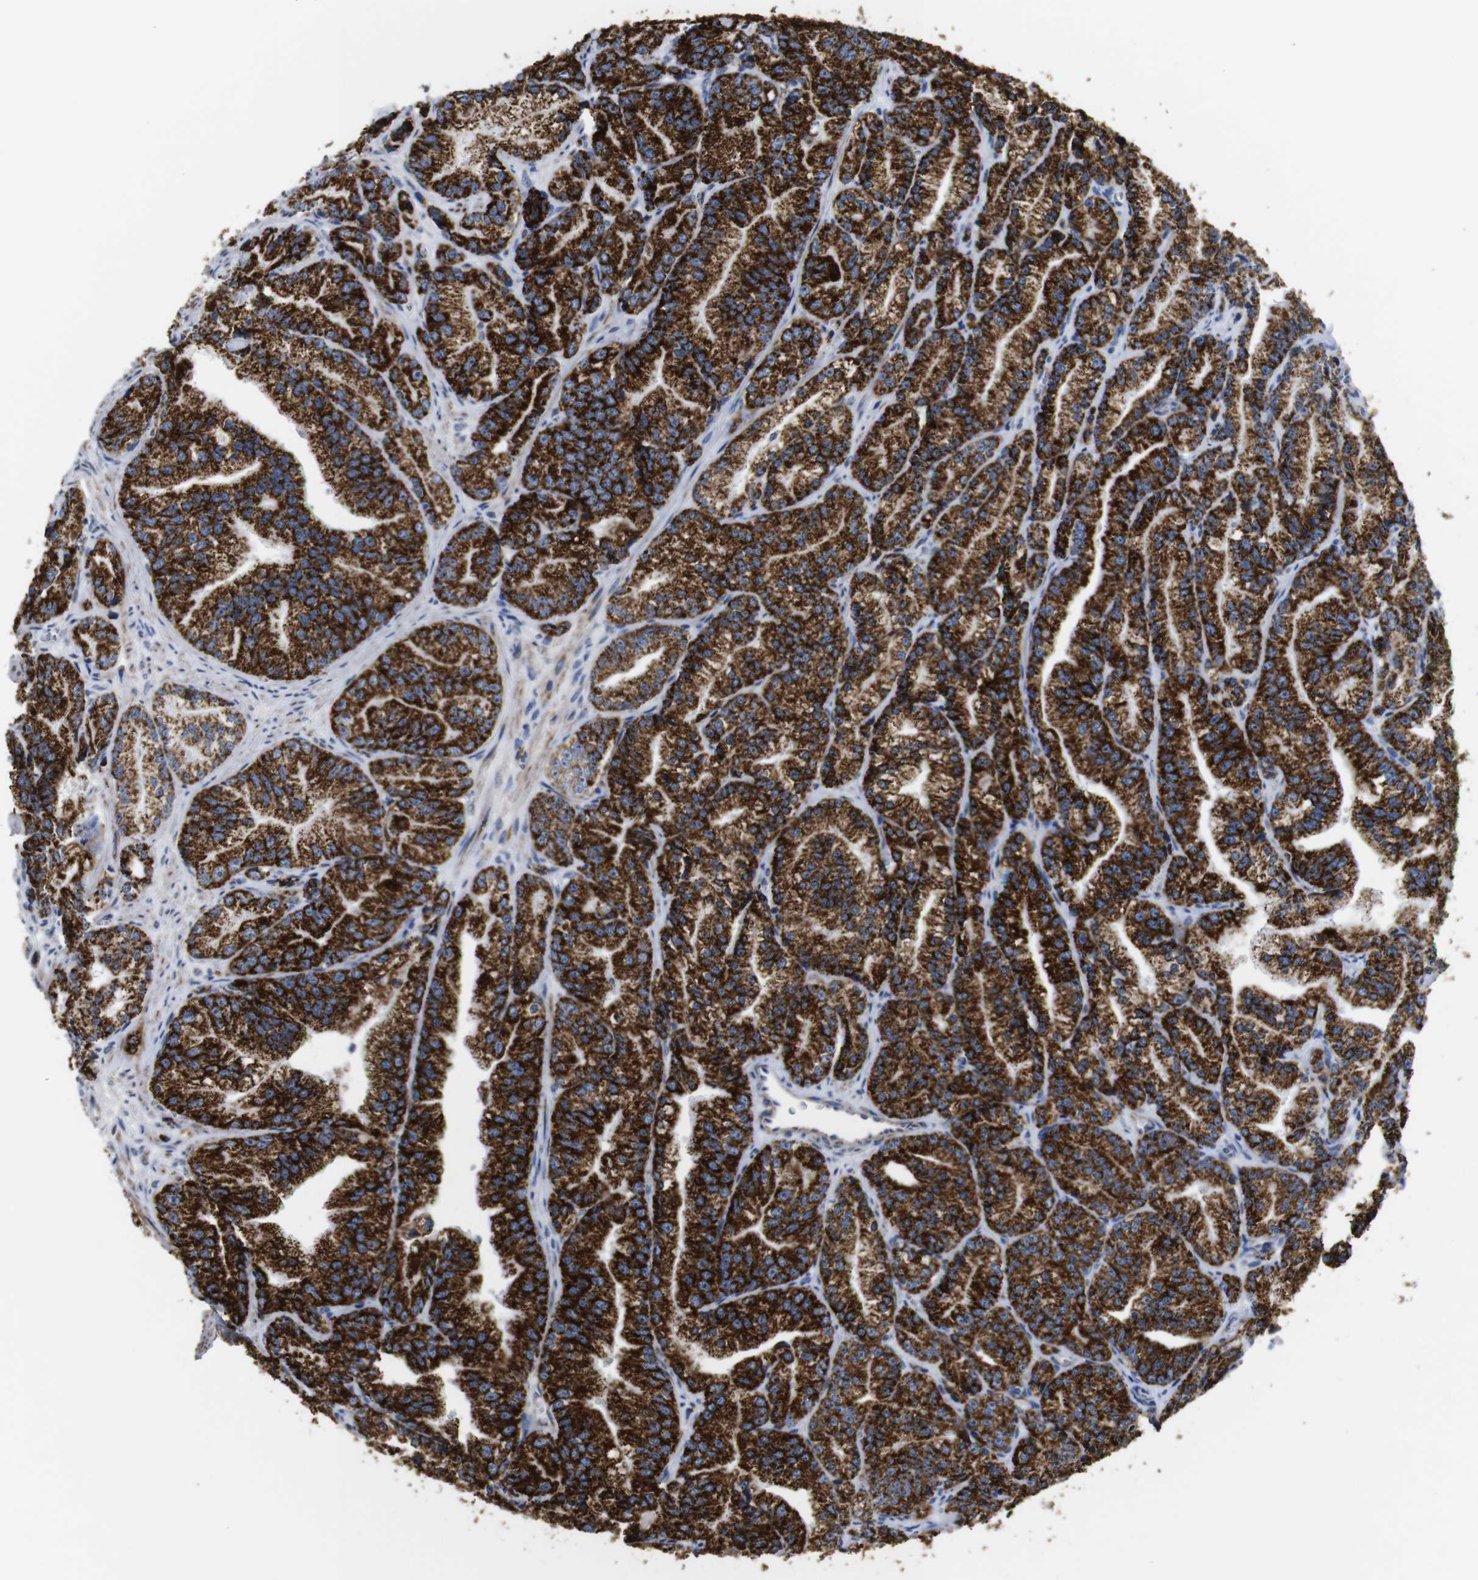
{"staining": {"intensity": "strong", "quantity": ">75%", "location": "cytoplasmic/membranous"}, "tissue": "prostate cancer", "cell_type": "Tumor cells", "image_type": "cancer", "snomed": [{"axis": "morphology", "description": "Adenocarcinoma, Low grade"}, {"axis": "topography", "description": "Prostate"}], "caption": "Prostate cancer tissue displays strong cytoplasmic/membranous positivity in approximately >75% of tumor cells, visualized by immunohistochemistry.", "gene": "MAOA", "patient": {"sex": "male", "age": 89}}